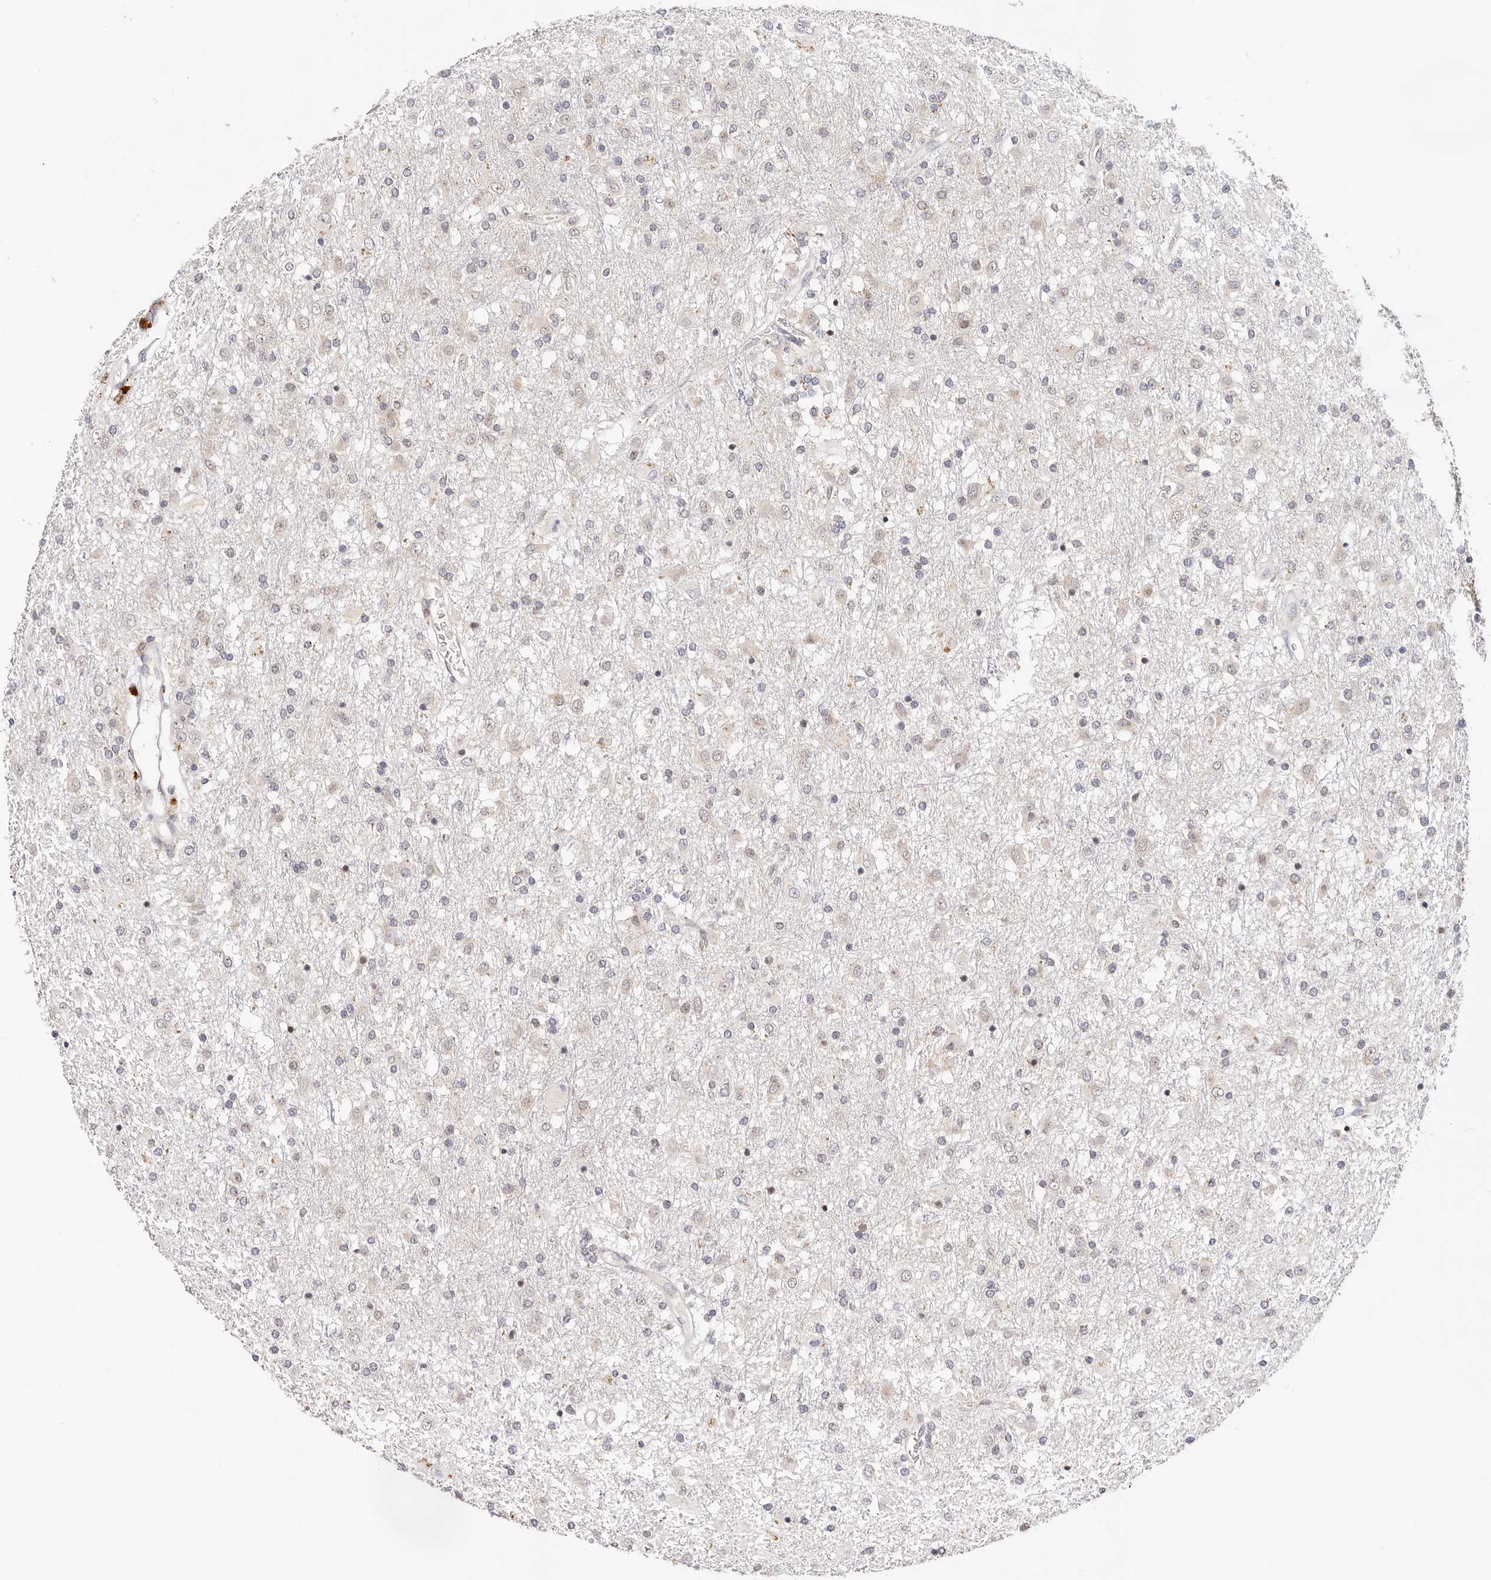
{"staining": {"intensity": "negative", "quantity": "none", "location": "none"}, "tissue": "glioma", "cell_type": "Tumor cells", "image_type": "cancer", "snomed": [{"axis": "morphology", "description": "Glioma, malignant, Low grade"}, {"axis": "topography", "description": "Brain"}], "caption": "Immunohistochemistry of human malignant glioma (low-grade) demonstrates no staining in tumor cells.", "gene": "VIPAS39", "patient": {"sex": "male", "age": 65}}